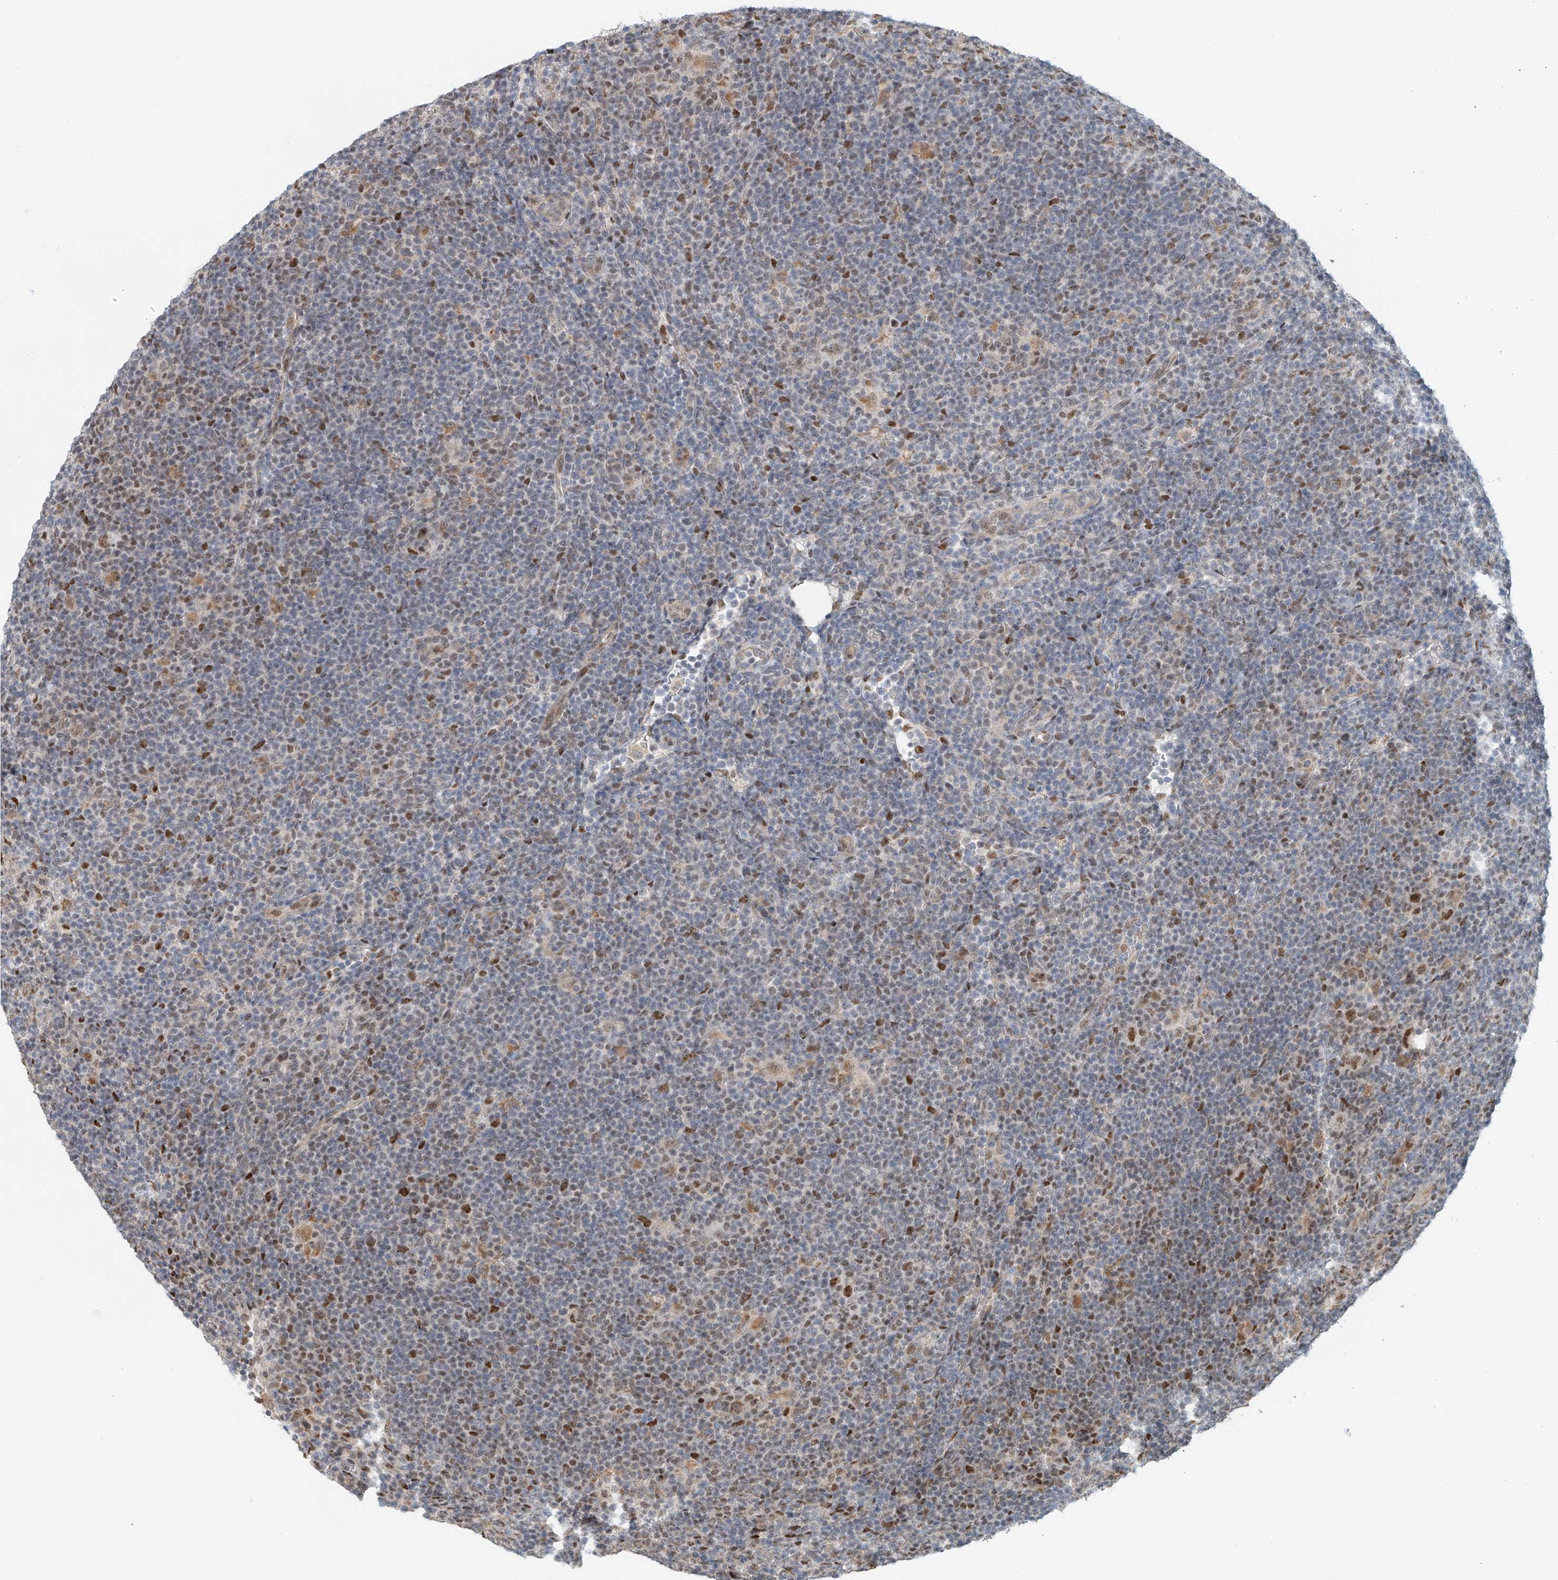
{"staining": {"intensity": "moderate", "quantity": ">75%", "location": "cytoplasmic/membranous,nuclear"}, "tissue": "lymphoma", "cell_type": "Tumor cells", "image_type": "cancer", "snomed": [{"axis": "morphology", "description": "Hodgkin's disease, NOS"}, {"axis": "topography", "description": "Lymph node"}], "caption": "A brown stain highlights moderate cytoplasmic/membranous and nuclear staining of a protein in Hodgkin's disease tumor cells.", "gene": "ZNF514", "patient": {"sex": "female", "age": 57}}